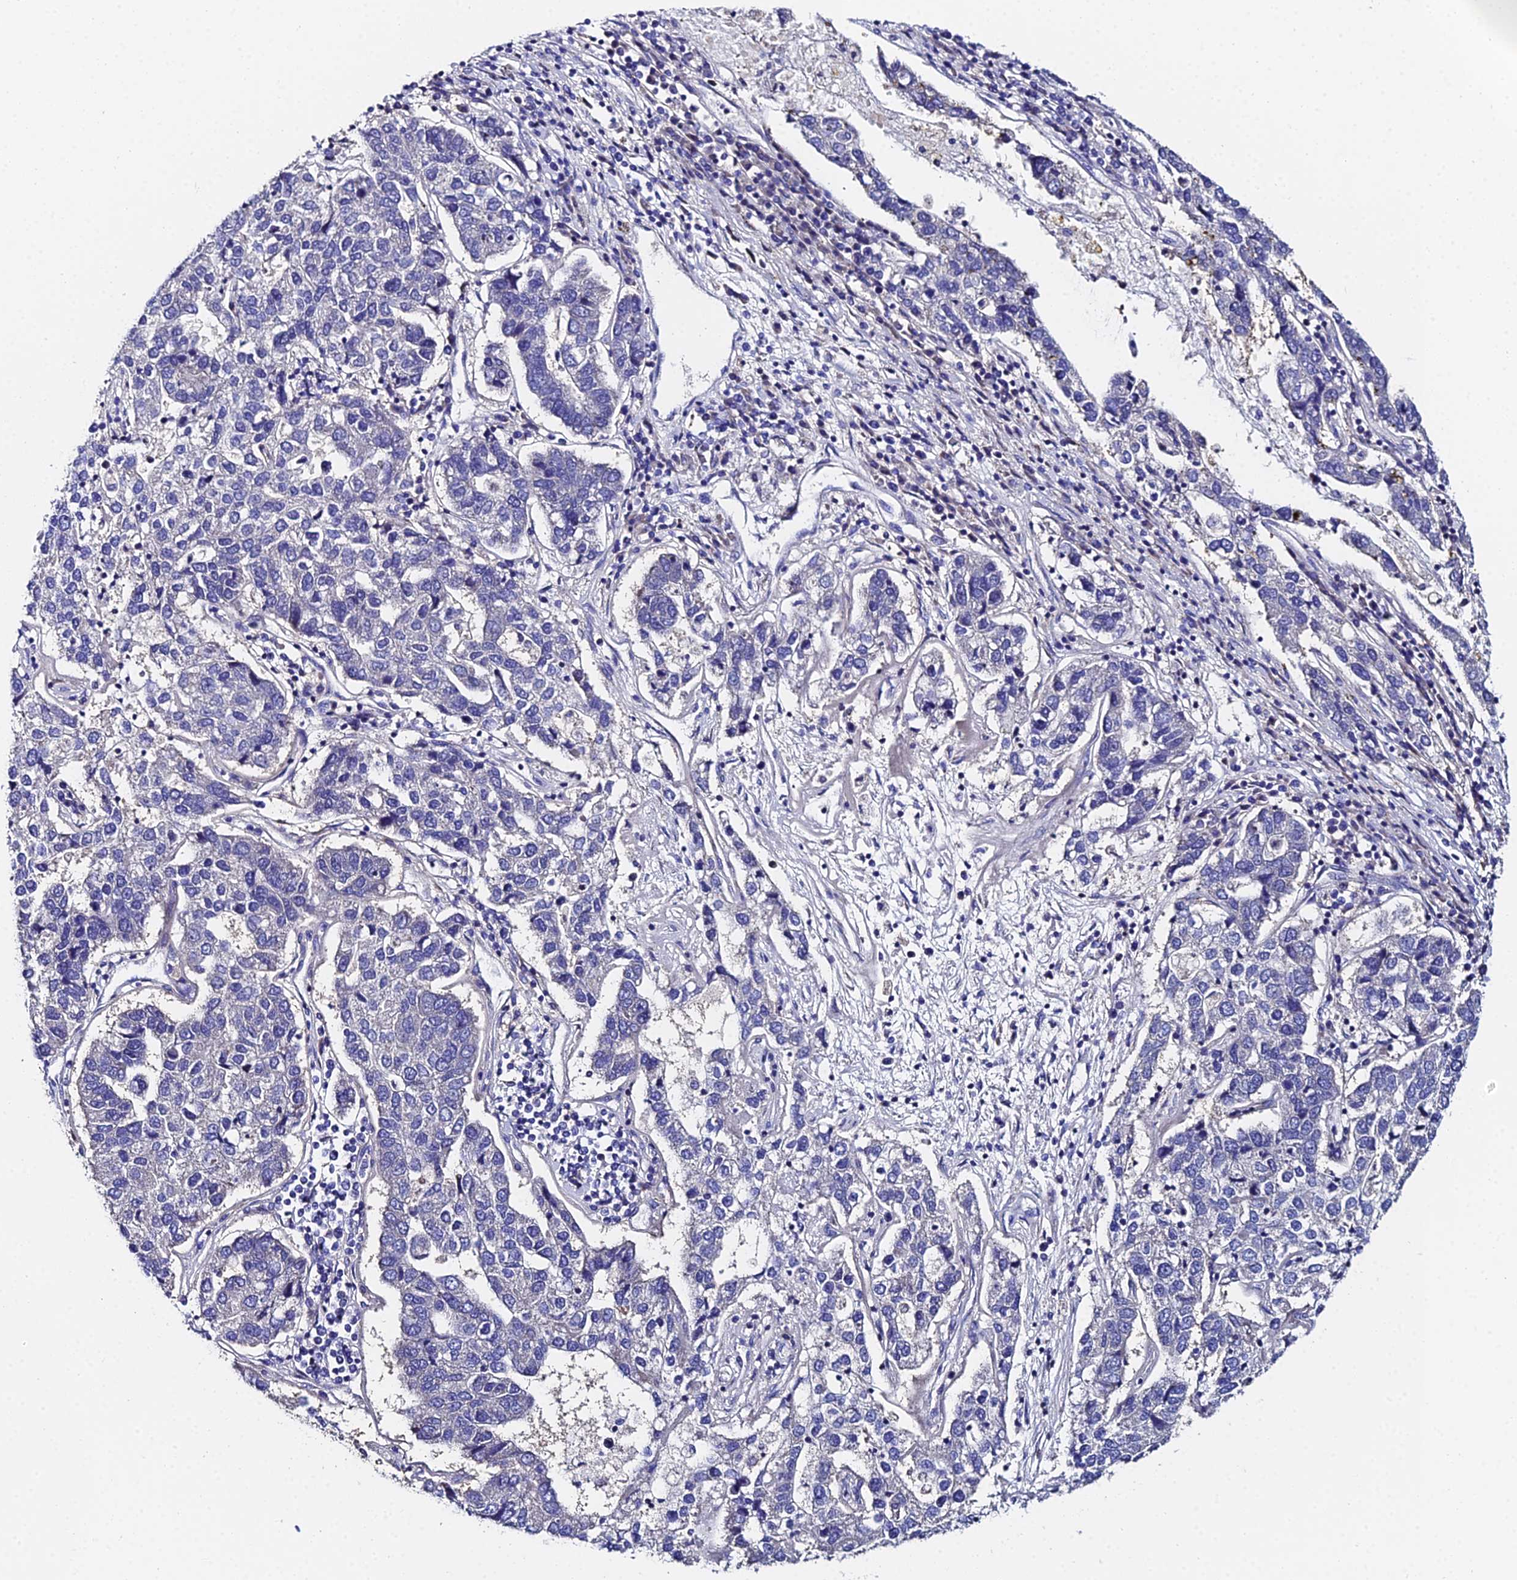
{"staining": {"intensity": "negative", "quantity": "none", "location": "none"}, "tissue": "pancreatic cancer", "cell_type": "Tumor cells", "image_type": "cancer", "snomed": [{"axis": "morphology", "description": "Adenocarcinoma, NOS"}, {"axis": "topography", "description": "Pancreas"}], "caption": "High power microscopy photomicrograph of an IHC image of pancreatic adenocarcinoma, revealing no significant staining in tumor cells.", "gene": "UBE2L3", "patient": {"sex": "female", "age": 61}}